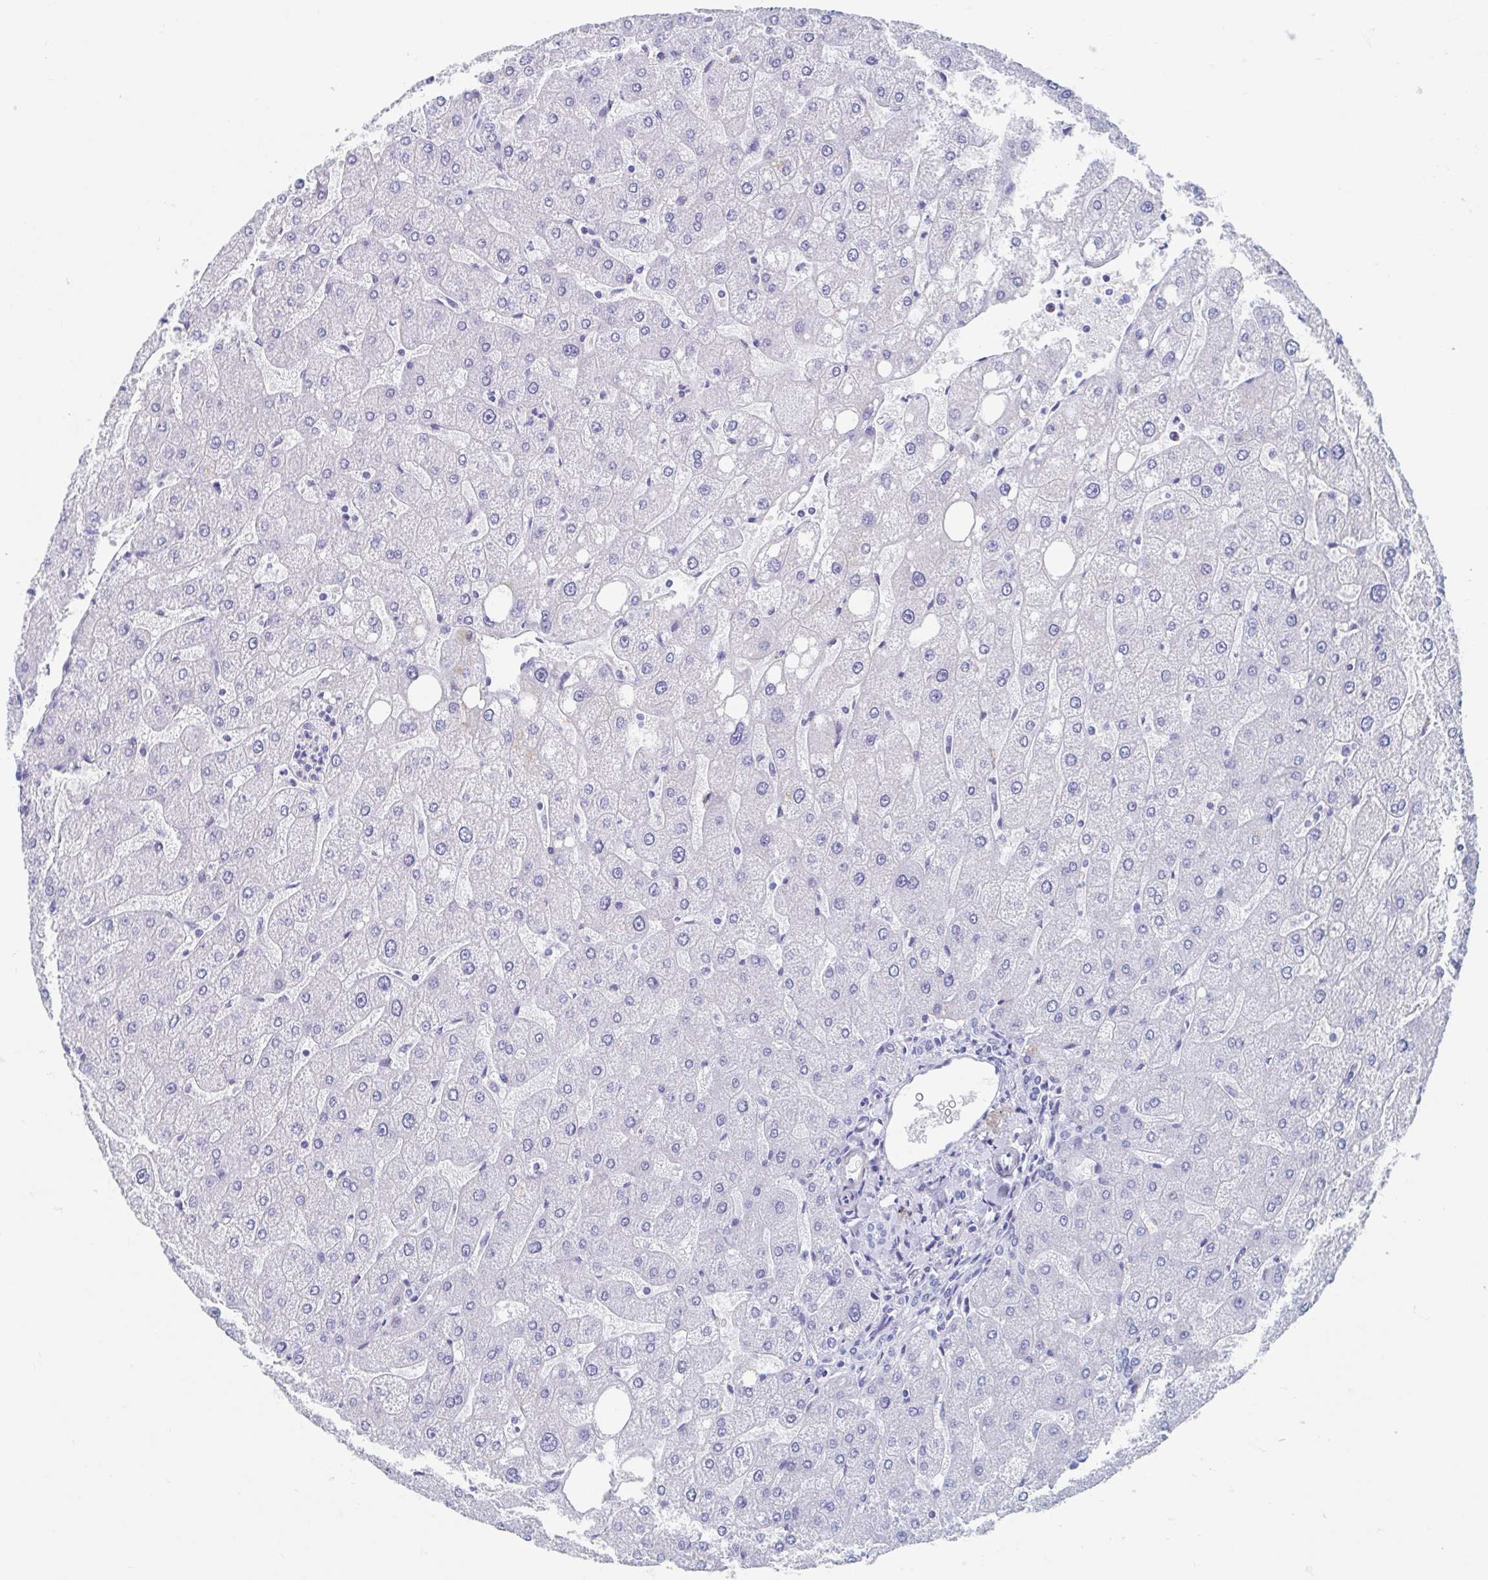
{"staining": {"intensity": "negative", "quantity": "none", "location": "none"}, "tissue": "liver", "cell_type": "Cholangiocytes", "image_type": "normal", "snomed": [{"axis": "morphology", "description": "Normal tissue, NOS"}, {"axis": "topography", "description": "Liver"}], "caption": "This photomicrograph is of benign liver stained with IHC to label a protein in brown with the nuclei are counter-stained blue. There is no positivity in cholangiocytes. The staining was performed using DAB (3,3'-diaminobenzidine) to visualize the protein expression in brown, while the nuclei were stained in blue with hematoxylin (Magnification: 20x).", "gene": "SHCBP1L", "patient": {"sex": "male", "age": 67}}